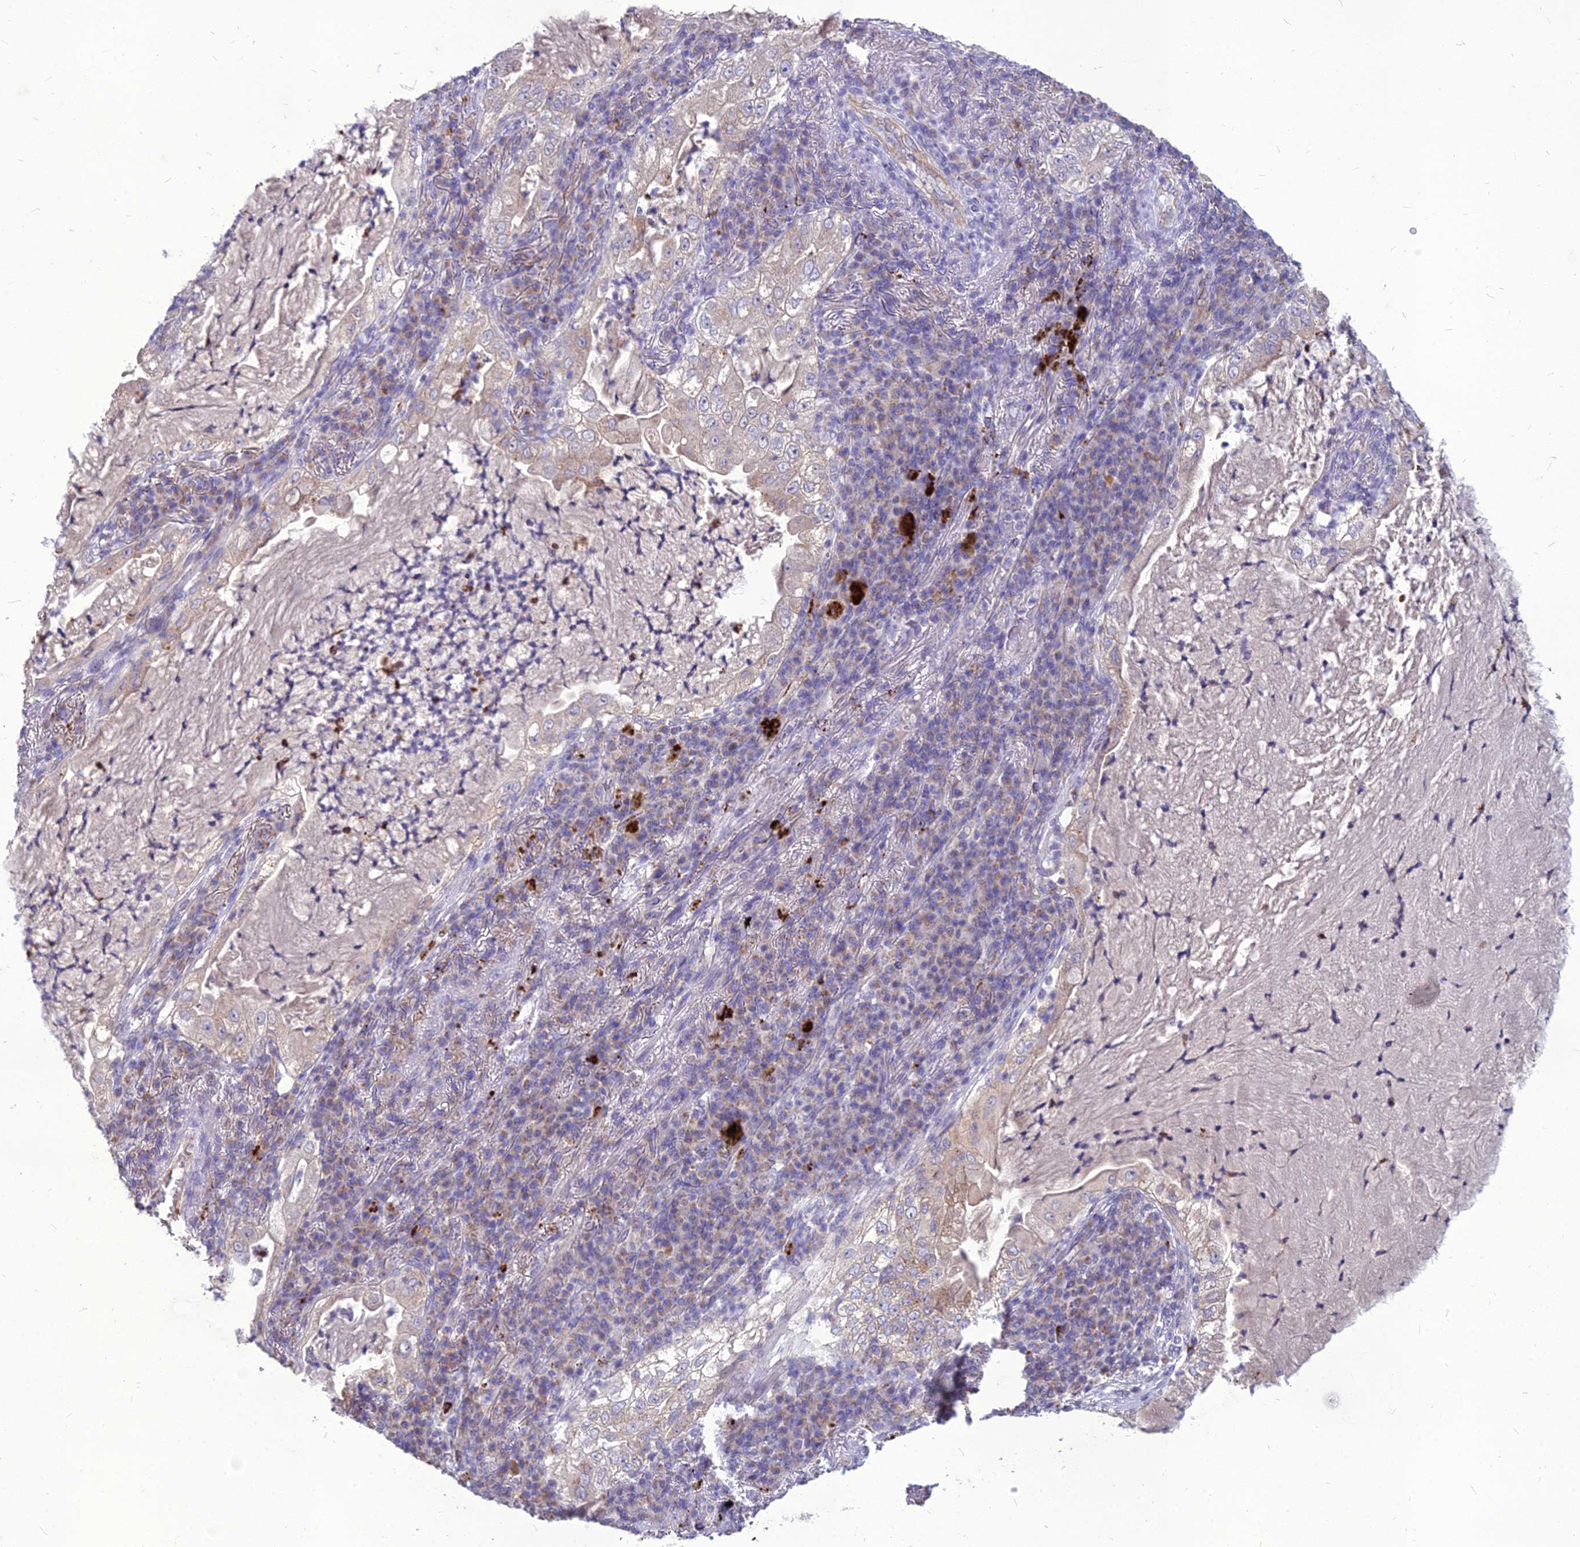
{"staining": {"intensity": "weak", "quantity": "<25%", "location": "cytoplasmic/membranous"}, "tissue": "lung cancer", "cell_type": "Tumor cells", "image_type": "cancer", "snomed": [{"axis": "morphology", "description": "Adenocarcinoma, NOS"}, {"axis": "topography", "description": "Lung"}], "caption": "This is an immunohistochemistry histopathology image of human lung cancer. There is no staining in tumor cells.", "gene": "PCED1B", "patient": {"sex": "female", "age": 73}}